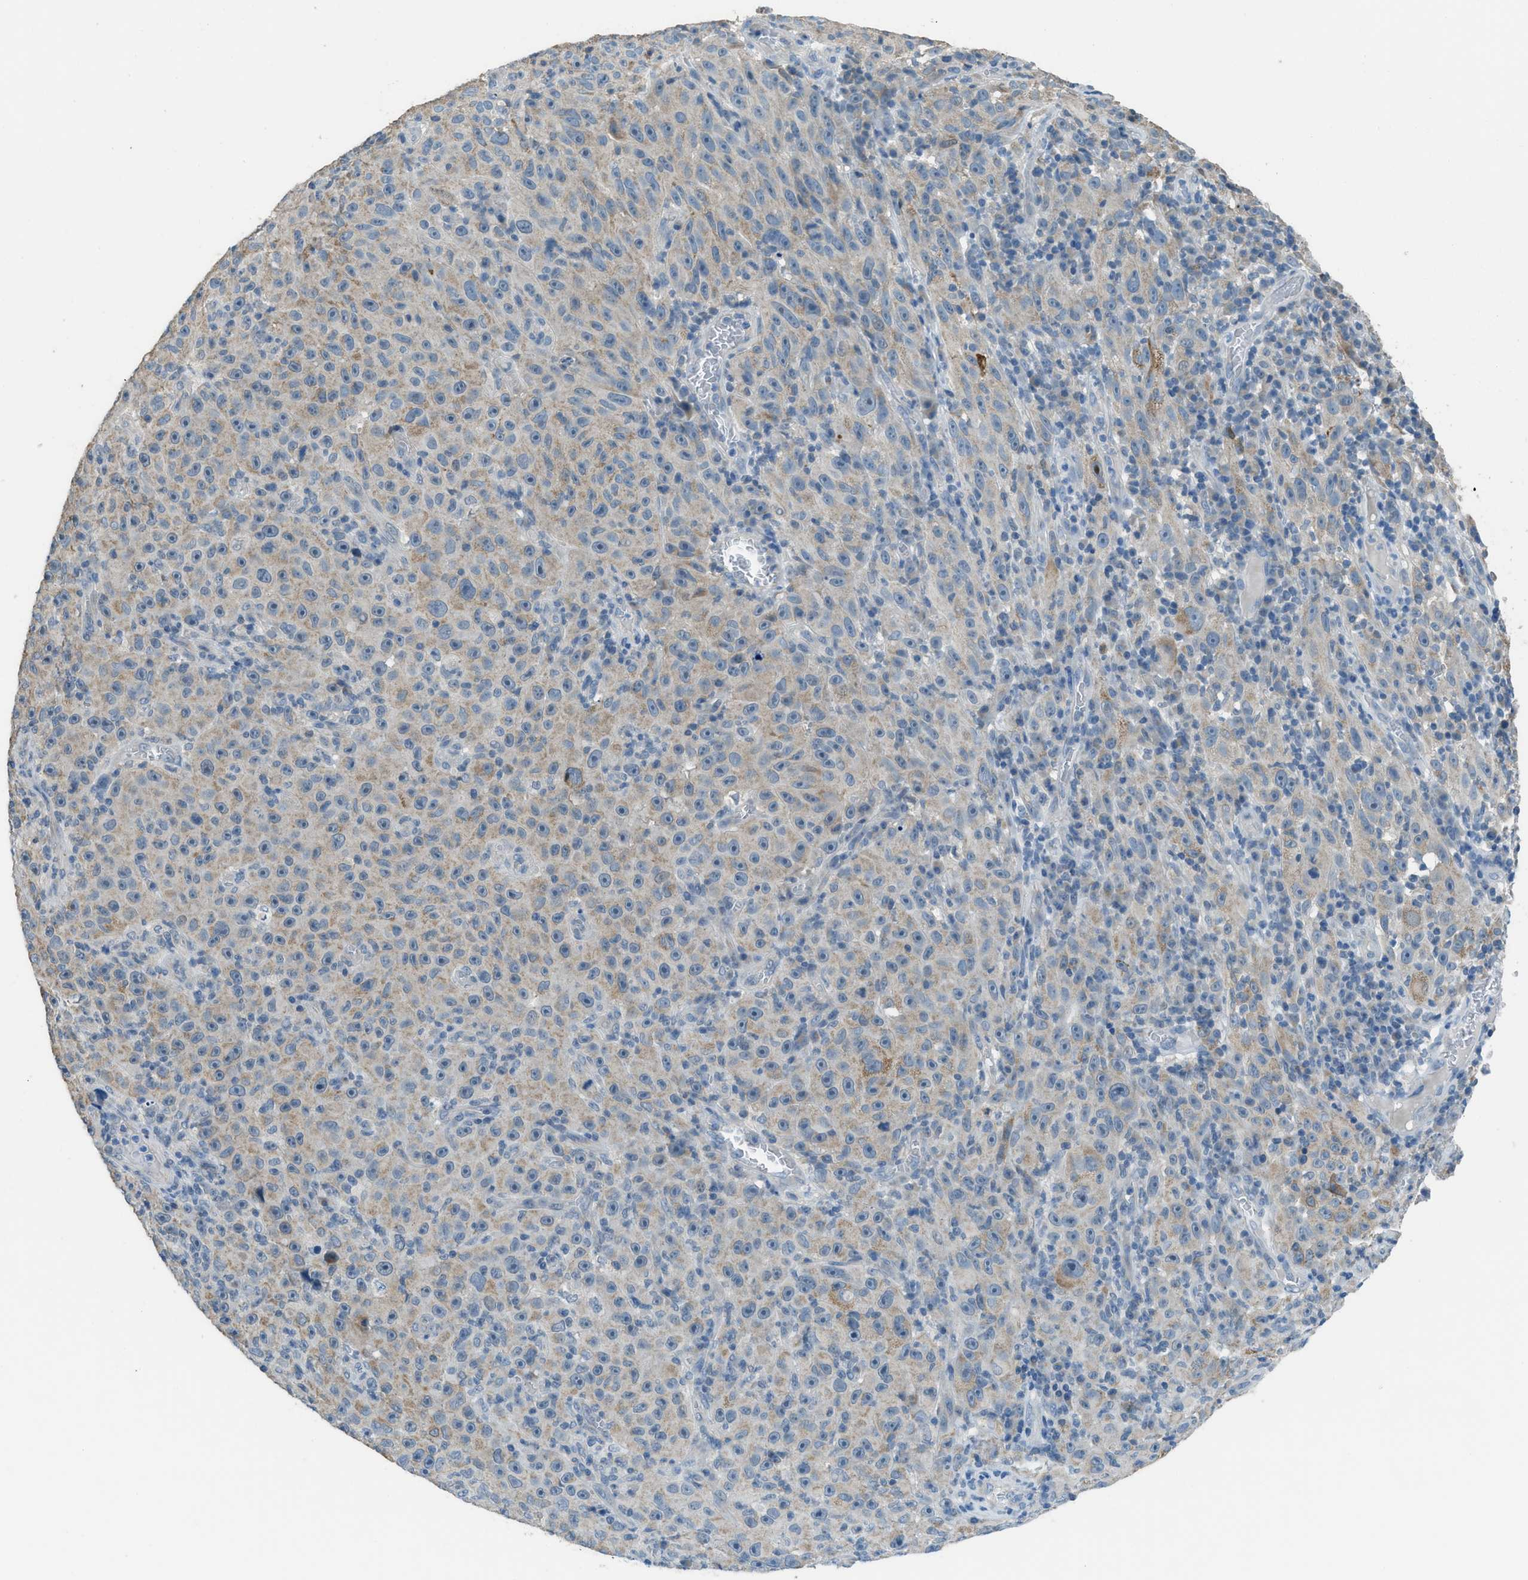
{"staining": {"intensity": "weak", "quantity": ">75%", "location": "cytoplasmic/membranous"}, "tissue": "melanoma", "cell_type": "Tumor cells", "image_type": "cancer", "snomed": [{"axis": "morphology", "description": "Malignant melanoma, NOS"}, {"axis": "topography", "description": "Skin"}], "caption": "A micrograph of malignant melanoma stained for a protein reveals weak cytoplasmic/membranous brown staining in tumor cells.", "gene": "TIMD4", "patient": {"sex": "female", "age": 82}}